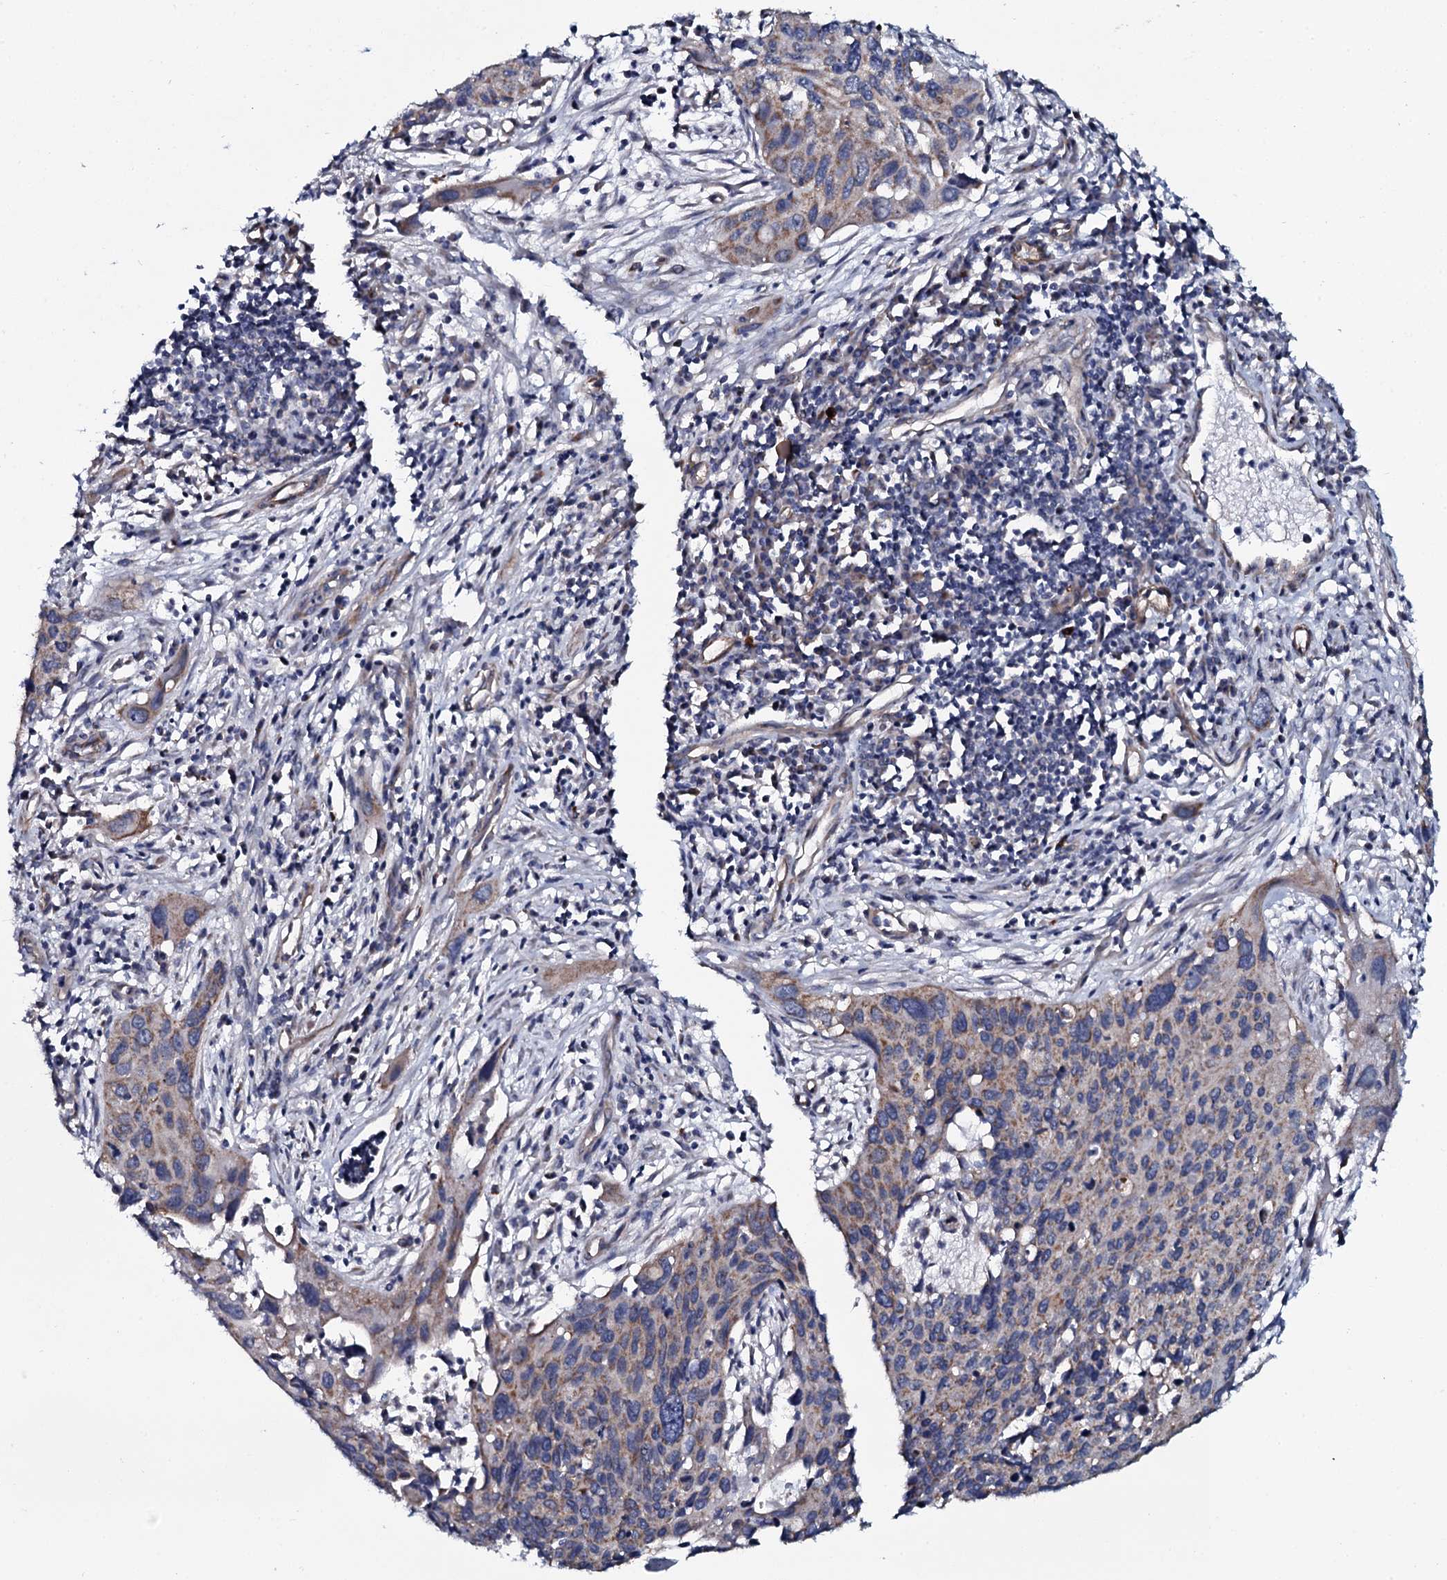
{"staining": {"intensity": "weak", "quantity": "25%-75%", "location": "cytoplasmic/membranous"}, "tissue": "cervical cancer", "cell_type": "Tumor cells", "image_type": "cancer", "snomed": [{"axis": "morphology", "description": "Squamous cell carcinoma, NOS"}, {"axis": "topography", "description": "Cervix"}], "caption": "Cervical cancer tissue demonstrates weak cytoplasmic/membranous staining in approximately 25%-75% of tumor cells", "gene": "KCTD4", "patient": {"sex": "female", "age": 55}}